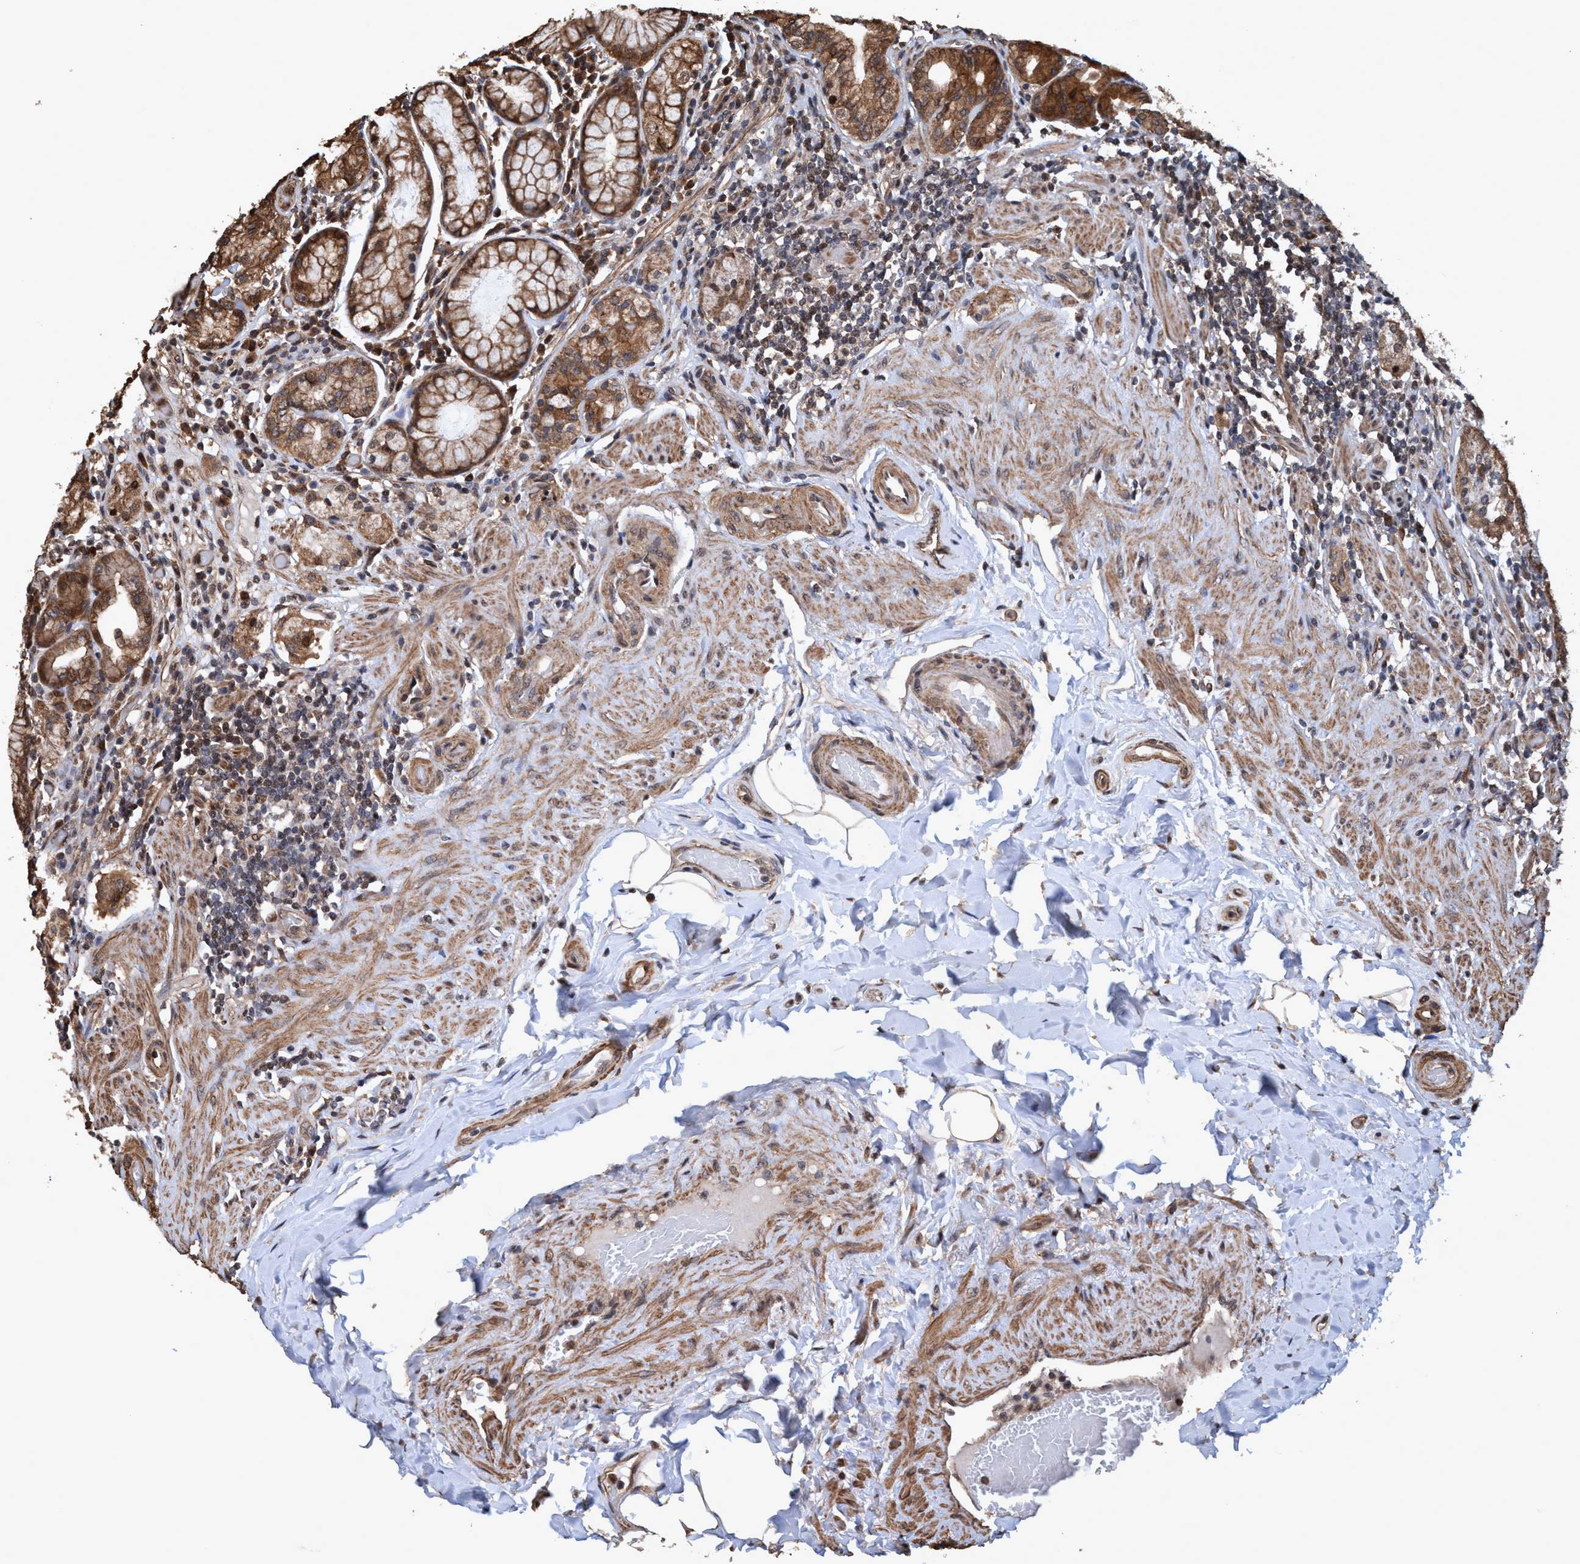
{"staining": {"intensity": "moderate", "quantity": ">75%", "location": "cytoplasmic/membranous"}, "tissue": "stomach", "cell_type": "Glandular cells", "image_type": "normal", "snomed": [{"axis": "morphology", "description": "Normal tissue, NOS"}, {"axis": "topography", "description": "Stomach, lower"}], "caption": "A high-resolution photomicrograph shows immunohistochemistry staining of normal stomach, which demonstrates moderate cytoplasmic/membranous expression in about >75% of glandular cells.", "gene": "TRPC7", "patient": {"sex": "female", "age": 76}}